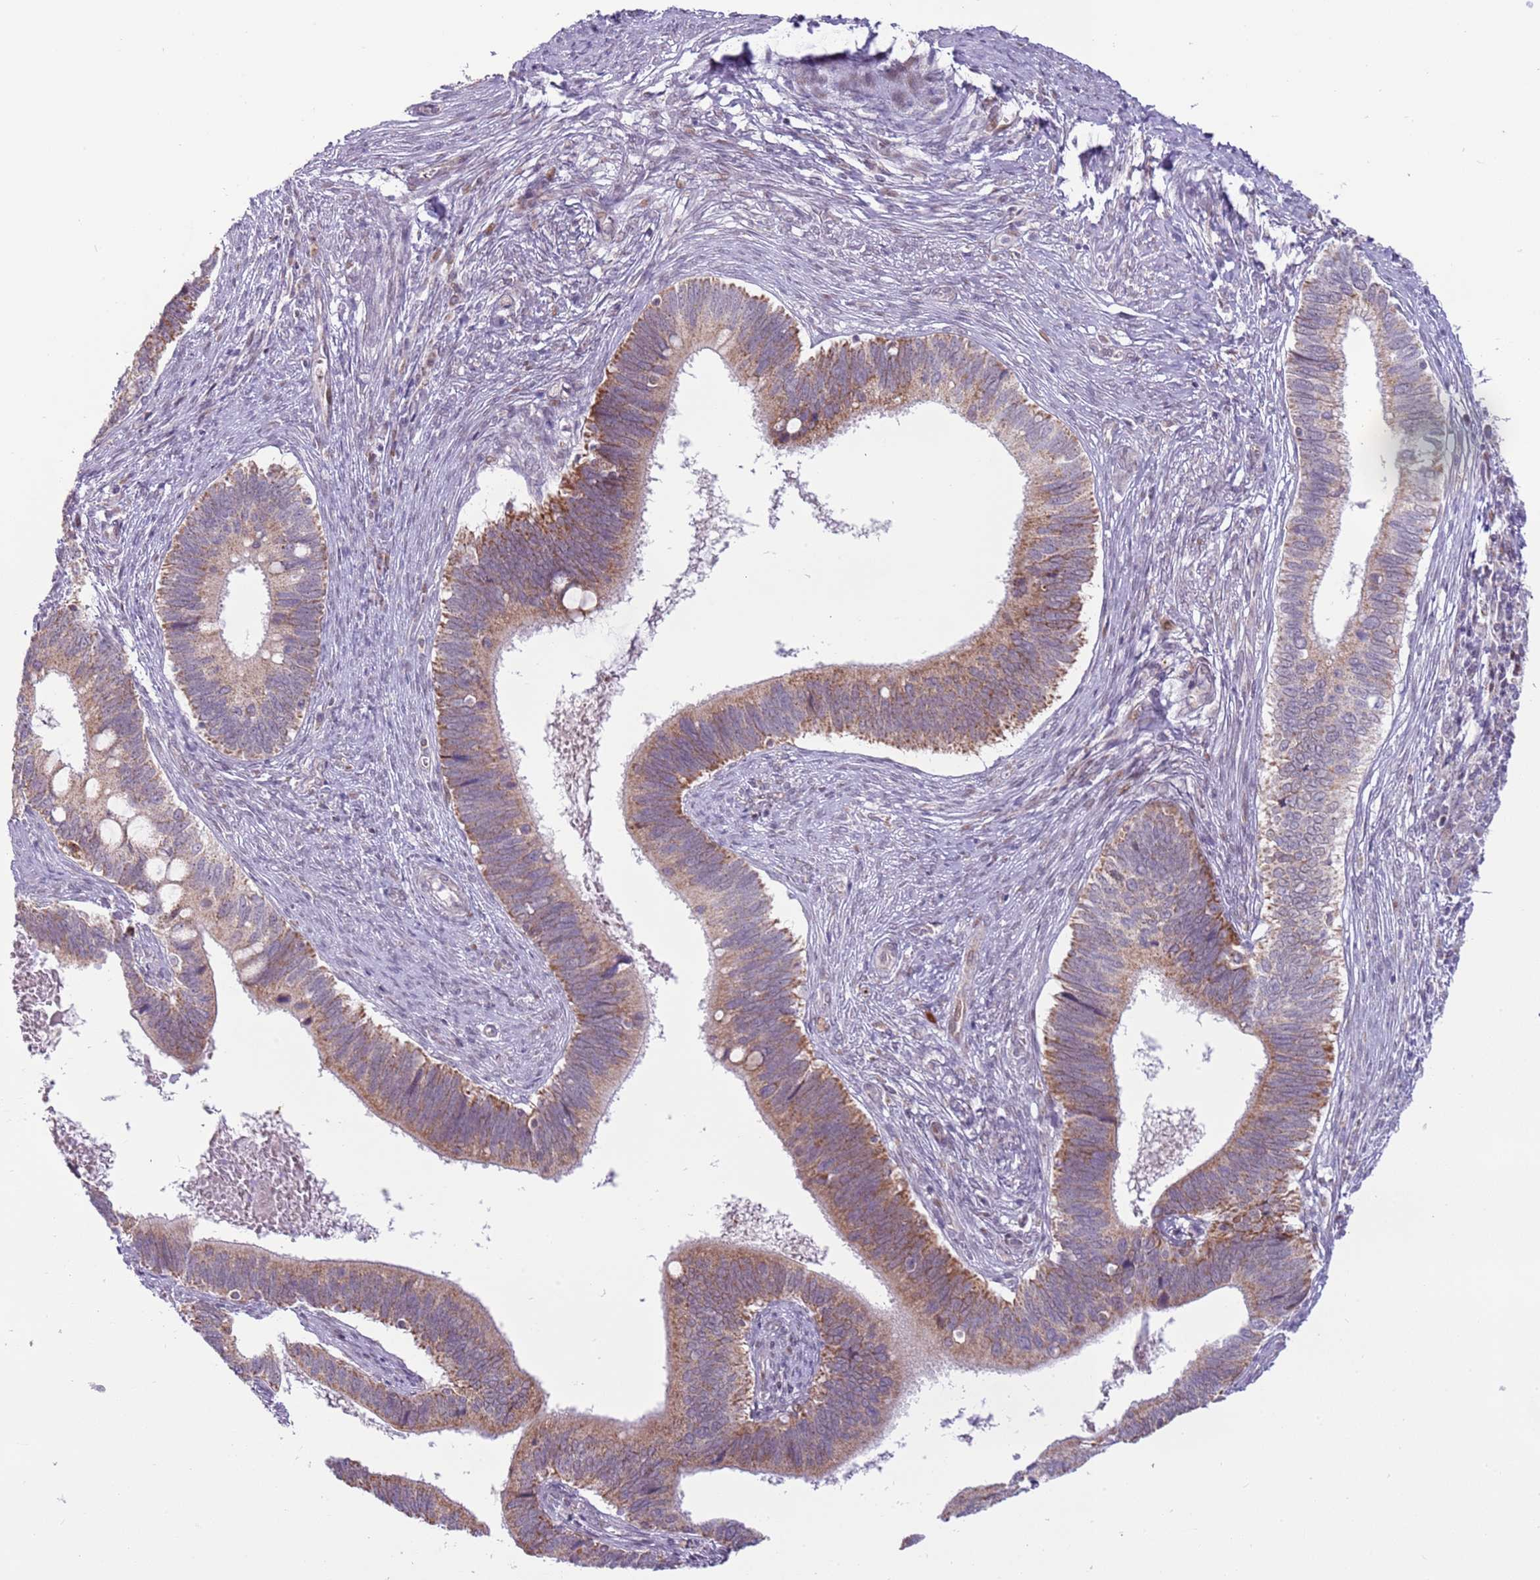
{"staining": {"intensity": "moderate", "quantity": "25%-75%", "location": "cytoplasmic/membranous"}, "tissue": "cervical cancer", "cell_type": "Tumor cells", "image_type": "cancer", "snomed": [{"axis": "morphology", "description": "Adenocarcinoma, NOS"}, {"axis": "topography", "description": "Cervix"}], "caption": "Protein expression analysis of human cervical adenocarcinoma reveals moderate cytoplasmic/membranous positivity in about 25%-75% of tumor cells.", "gene": "MLLT11", "patient": {"sex": "female", "age": 42}}